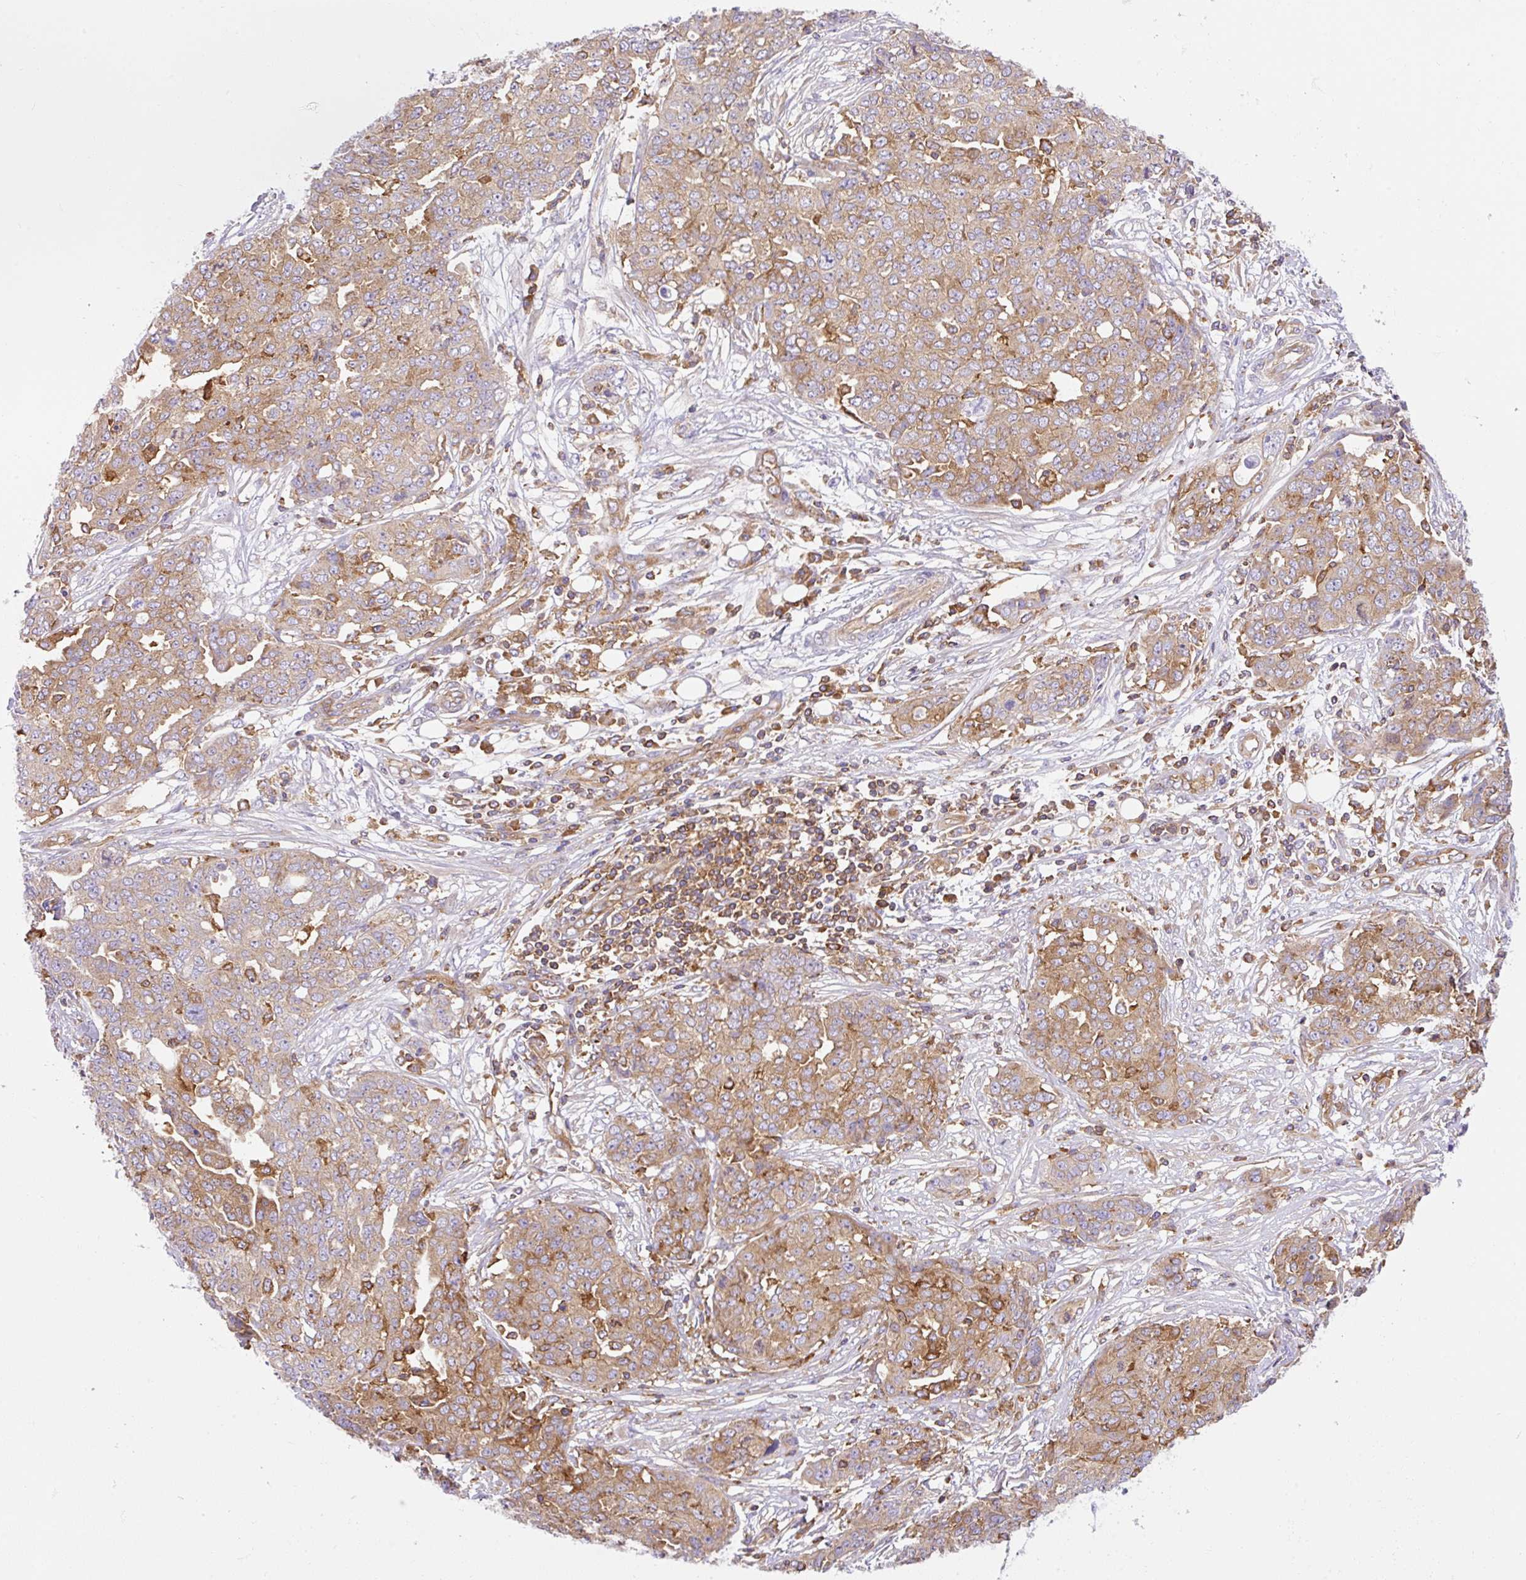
{"staining": {"intensity": "moderate", "quantity": ">75%", "location": "cytoplasmic/membranous"}, "tissue": "ovarian cancer", "cell_type": "Tumor cells", "image_type": "cancer", "snomed": [{"axis": "morphology", "description": "Cystadenocarcinoma, serous, NOS"}, {"axis": "topography", "description": "Soft tissue"}, {"axis": "topography", "description": "Ovary"}], "caption": "An IHC histopathology image of tumor tissue is shown. Protein staining in brown shows moderate cytoplasmic/membranous positivity in serous cystadenocarcinoma (ovarian) within tumor cells.", "gene": "DNM2", "patient": {"sex": "female", "age": 57}}